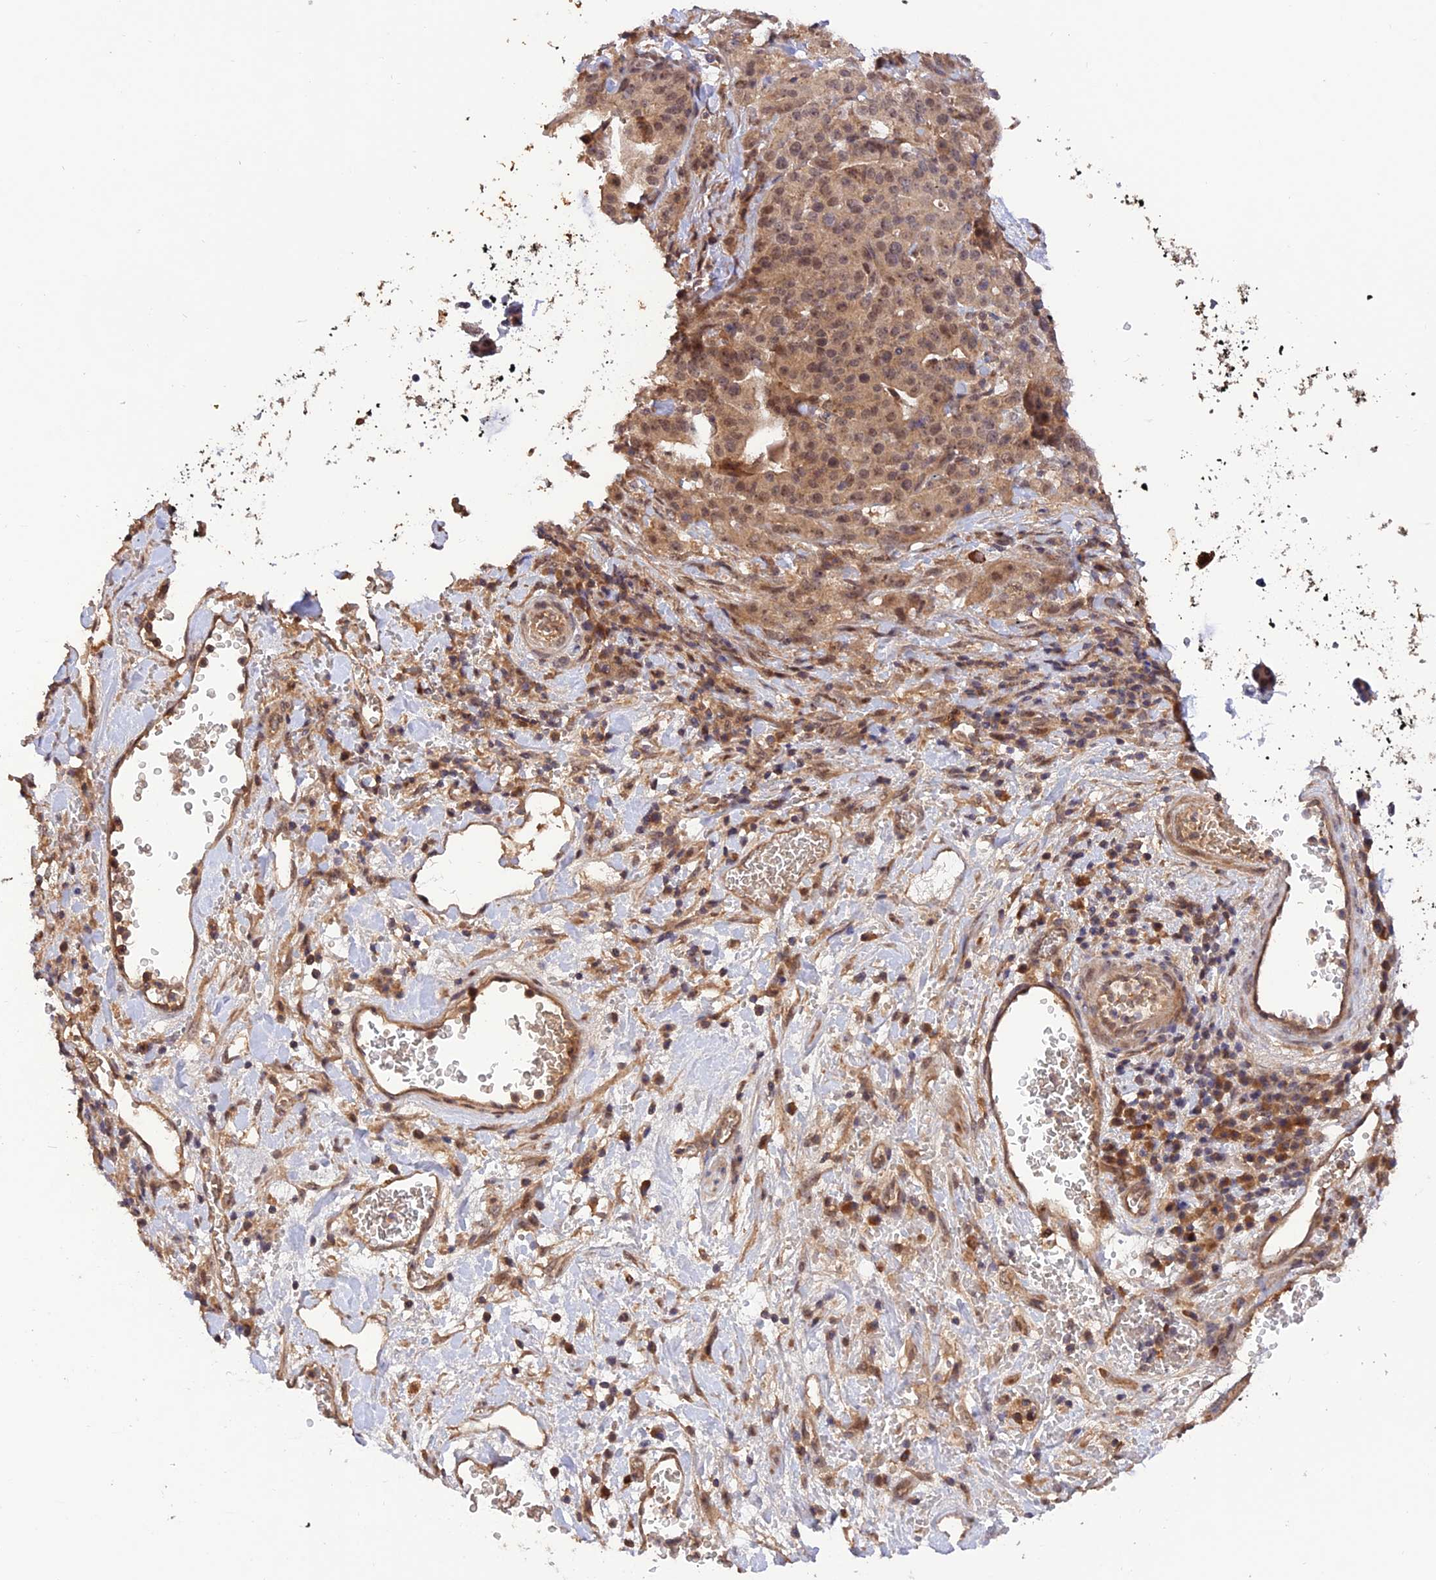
{"staining": {"intensity": "moderate", "quantity": ">75%", "location": "cytoplasmic/membranous,nuclear"}, "tissue": "stomach cancer", "cell_type": "Tumor cells", "image_type": "cancer", "snomed": [{"axis": "morphology", "description": "Adenocarcinoma, NOS"}, {"axis": "topography", "description": "Stomach"}], "caption": "Protein expression analysis of stomach adenocarcinoma displays moderate cytoplasmic/membranous and nuclear positivity in about >75% of tumor cells. The protein is shown in brown color, while the nuclei are stained blue.", "gene": "REV1", "patient": {"sex": "male", "age": 48}}